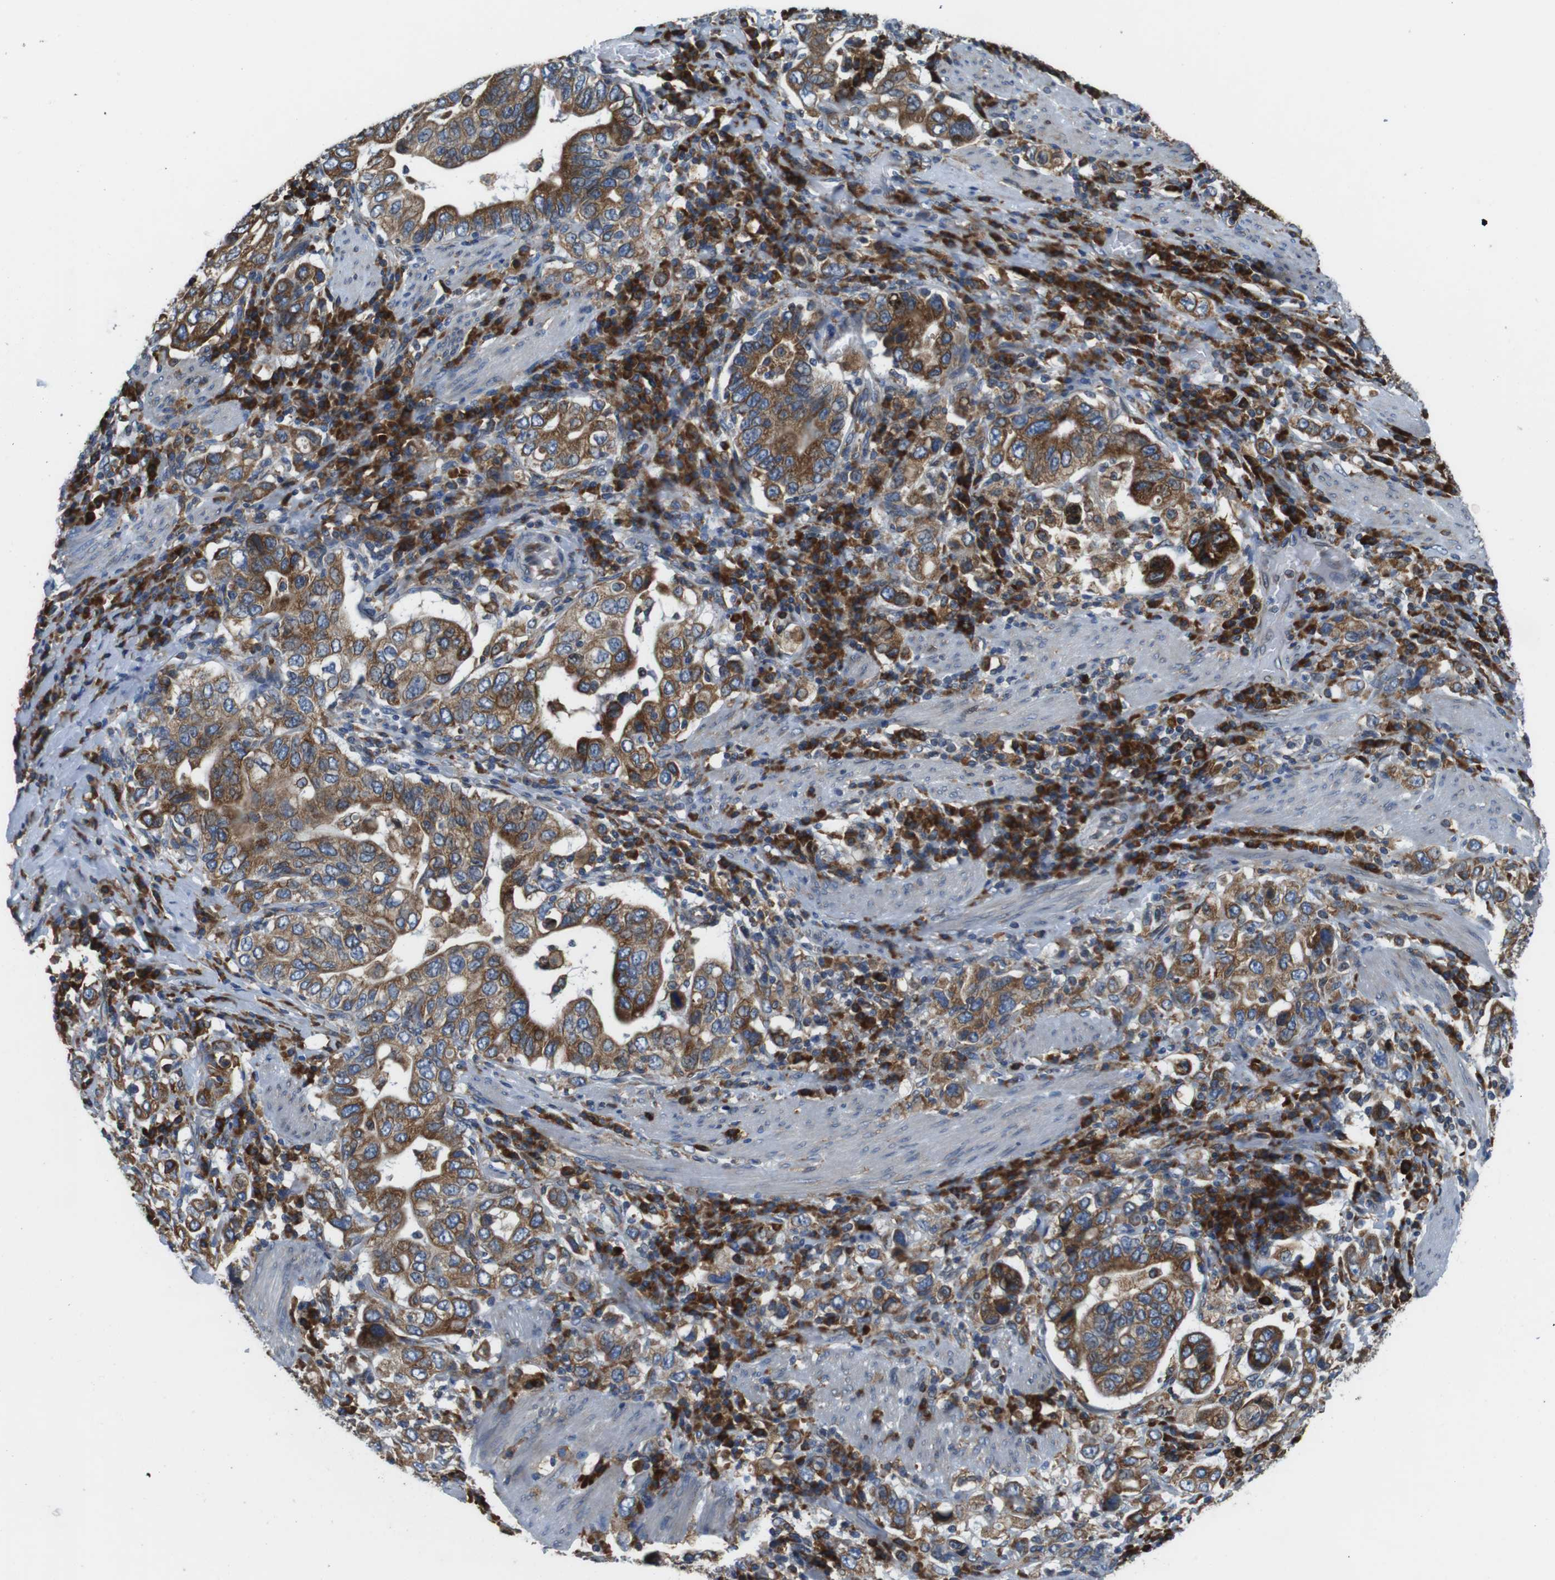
{"staining": {"intensity": "moderate", "quantity": ">75%", "location": "cytoplasmic/membranous"}, "tissue": "stomach cancer", "cell_type": "Tumor cells", "image_type": "cancer", "snomed": [{"axis": "morphology", "description": "Adenocarcinoma, NOS"}, {"axis": "topography", "description": "Stomach, upper"}], "caption": "This photomicrograph reveals immunohistochemistry staining of adenocarcinoma (stomach), with medium moderate cytoplasmic/membranous expression in approximately >75% of tumor cells.", "gene": "UGGT1", "patient": {"sex": "male", "age": 62}}